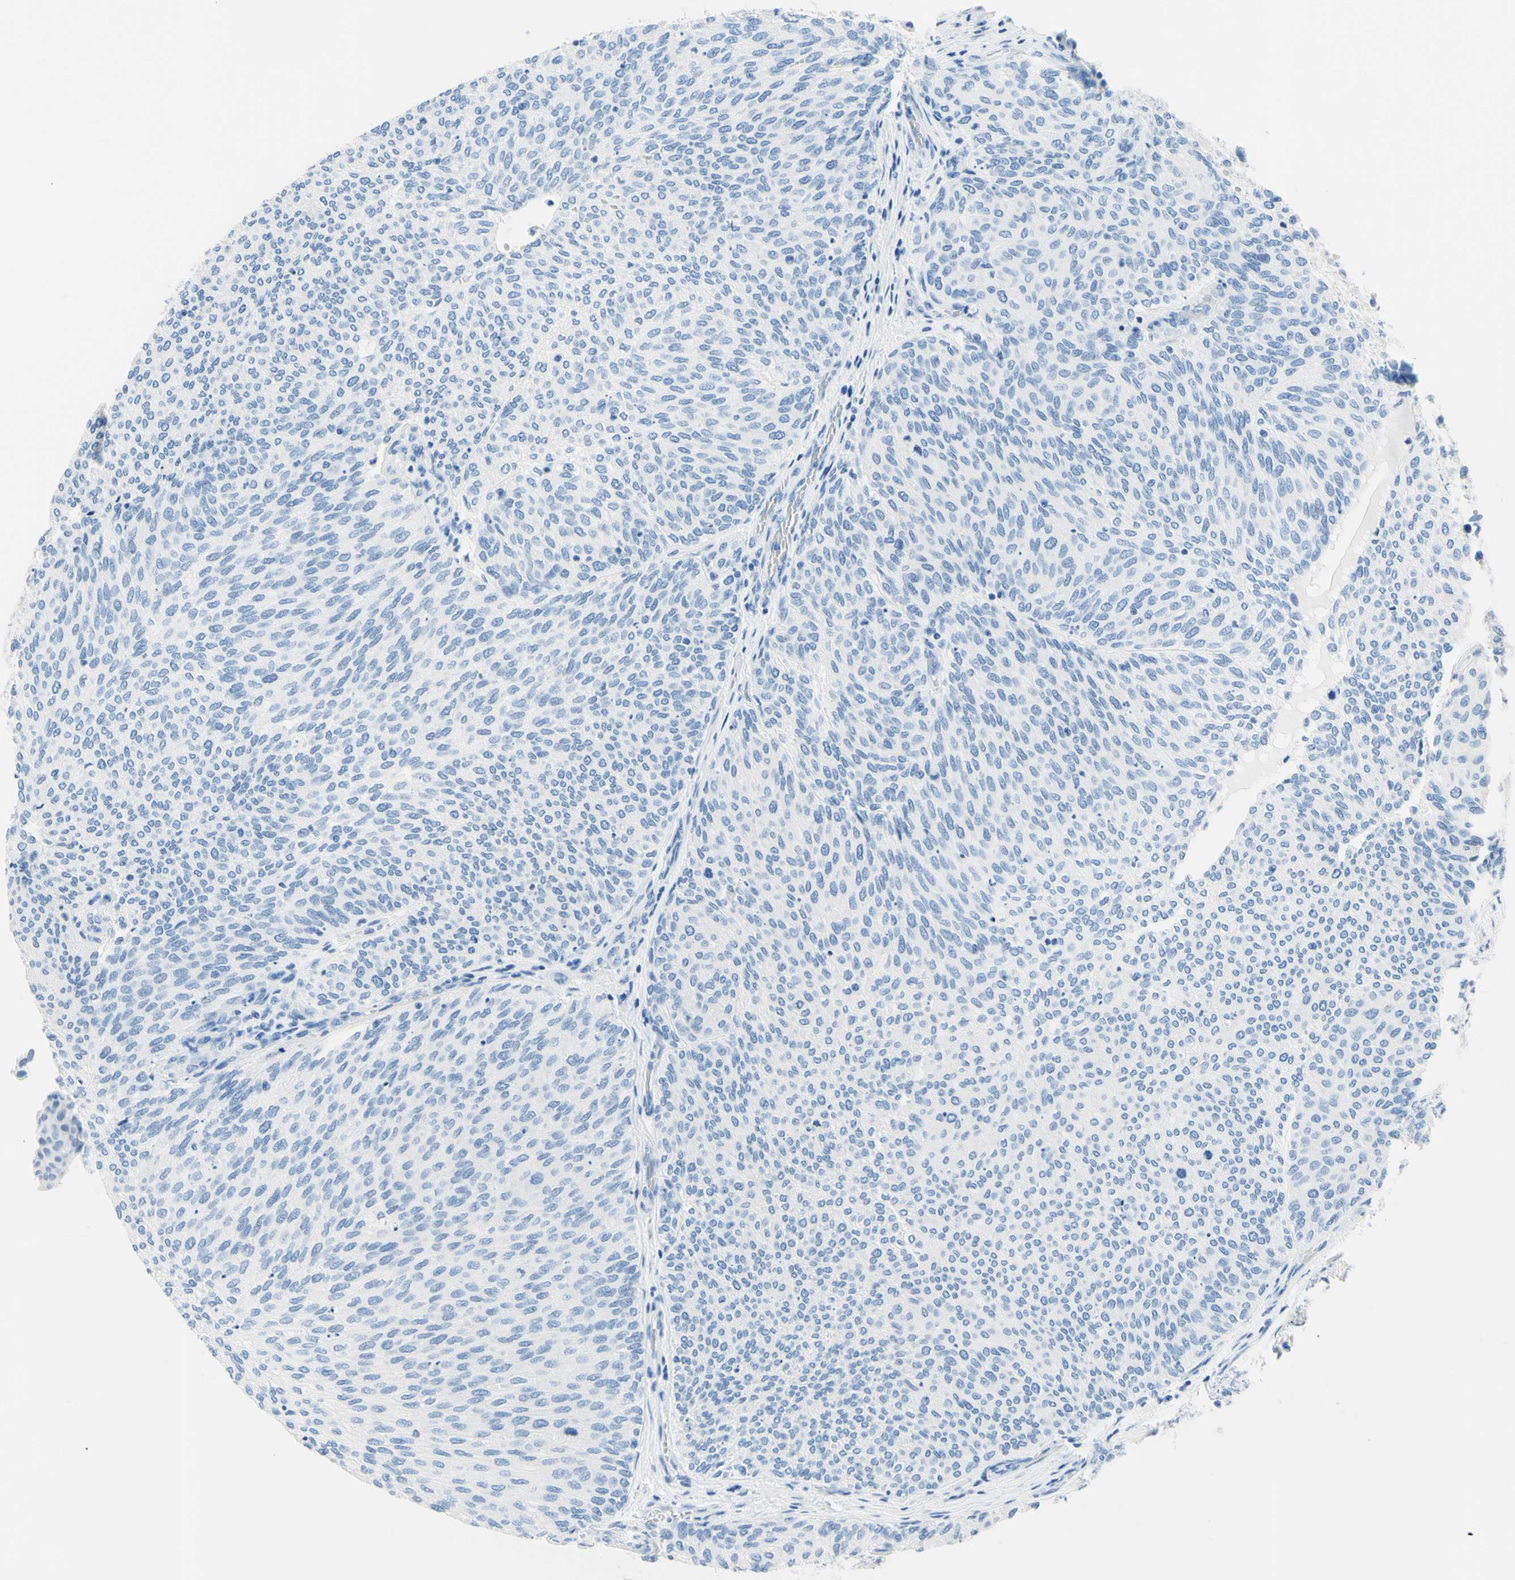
{"staining": {"intensity": "negative", "quantity": "none", "location": "none"}, "tissue": "urothelial cancer", "cell_type": "Tumor cells", "image_type": "cancer", "snomed": [{"axis": "morphology", "description": "Urothelial carcinoma, Low grade"}, {"axis": "topography", "description": "Urinary bladder"}], "caption": "Tumor cells are negative for protein expression in human urothelial cancer. Brightfield microscopy of immunohistochemistry (IHC) stained with DAB (3,3'-diaminobenzidine) (brown) and hematoxylin (blue), captured at high magnification.", "gene": "MYH2", "patient": {"sex": "female", "age": 79}}